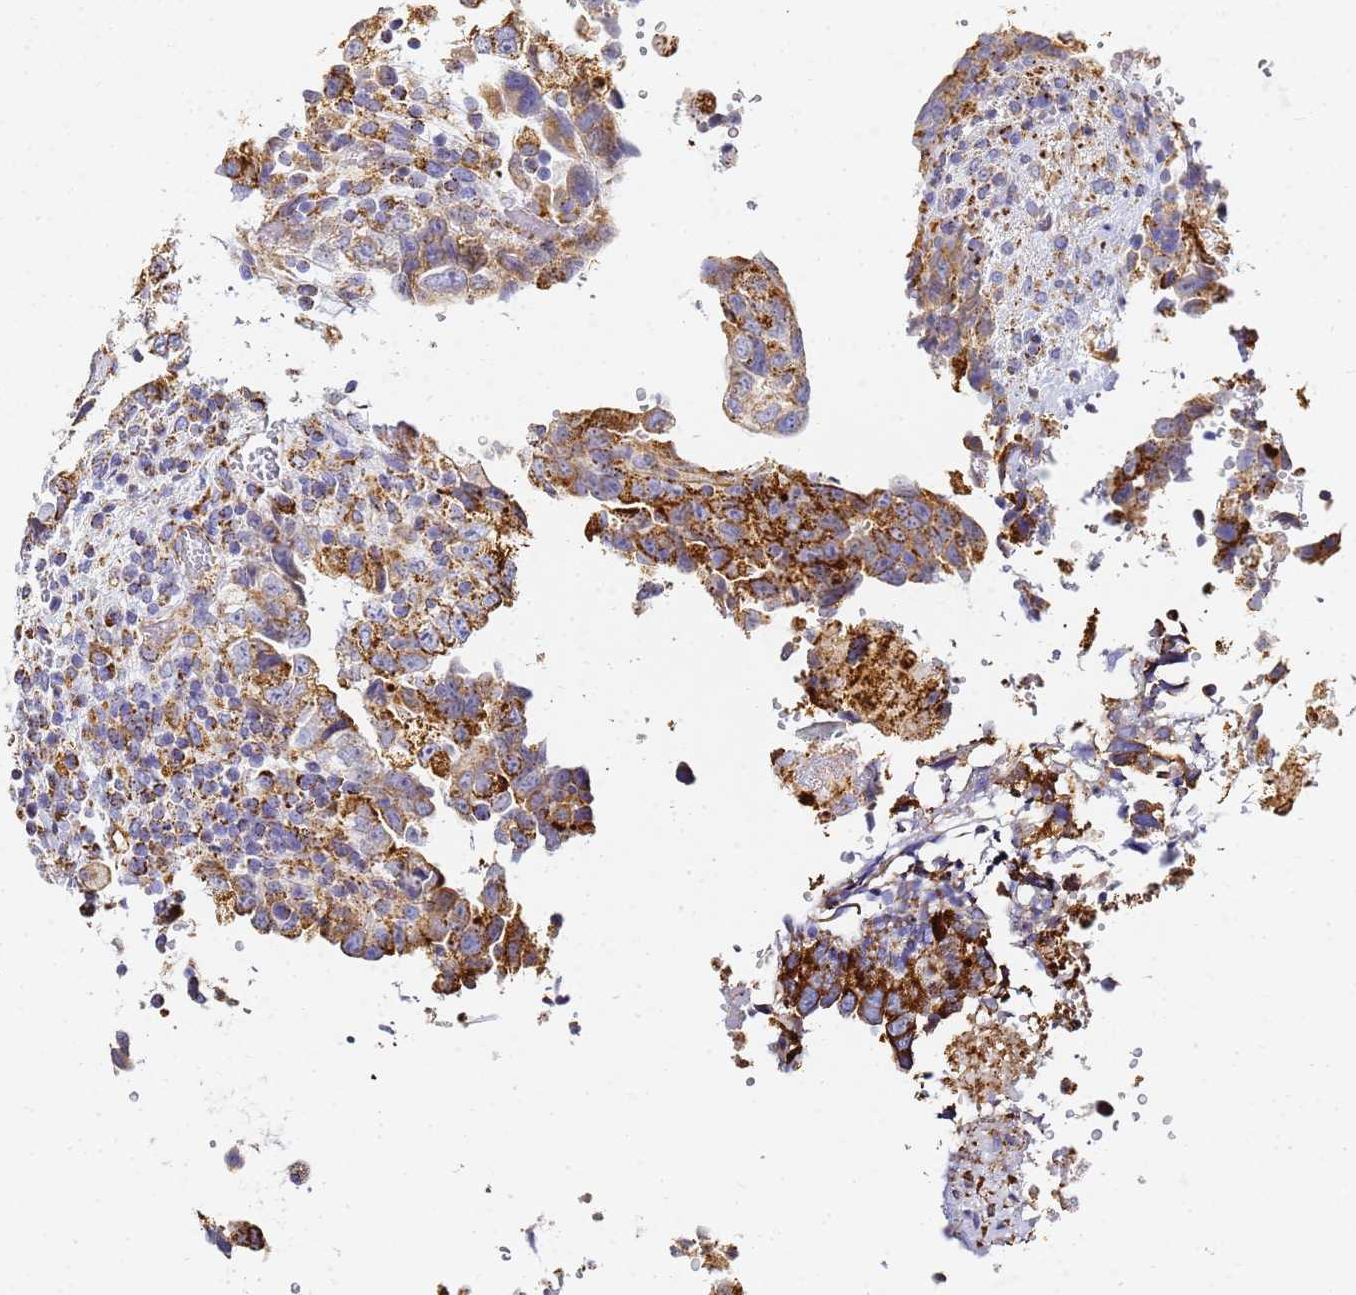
{"staining": {"intensity": "strong", "quantity": ">75%", "location": "cytoplasmic/membranous"}, "tissue": "testis cancer", "cell_type": "Tumor cells", "image_type": "cancer", "snomed": [{"axis": "morphology", "description": "Carcinoma, Embryonal, NOS"}, {"axis": "topography", "description": "Testis"}], "caption": "This is an image of immunohistochemistry (IHC) staining of embryonal carcinoma (testis), which shows strong positivity in the cytoplasmic/membranous of tumor cells.", "gene": "CNIH4", "patient": {"sex": "male", "age": 37}}